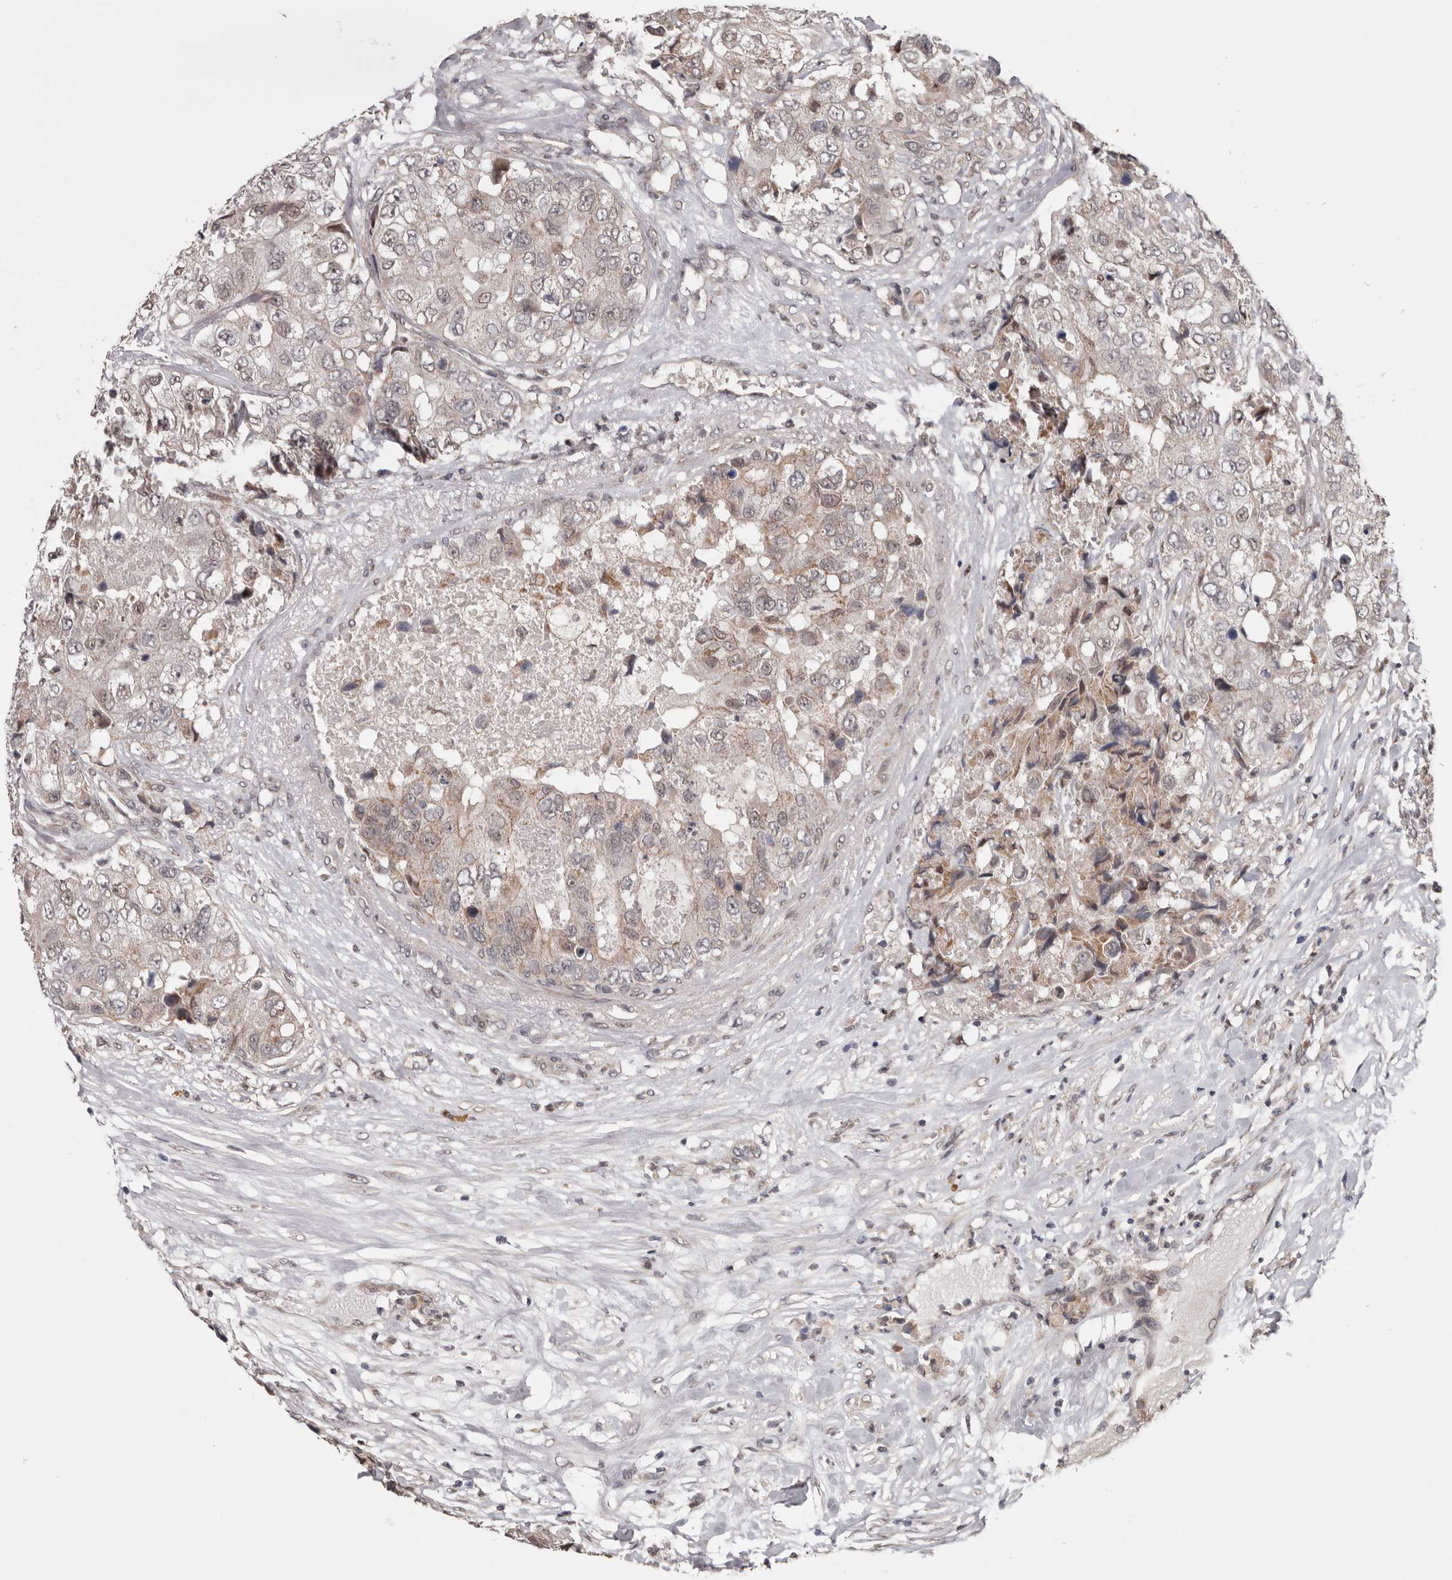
{"staining": {"intensity": "weak", "quantity": "25%-75%", "location": "cytoplasmic/membranous"}, "tissue": "breast cancer", "cell_type": "Tumor cells", "image_type": "cancer", "snomed": [{"axis": "morphology", "description": "Duct carcinoma"}, {"axis": "topography", "description": "Breast"}], "caption": "An immunohistochemistry micrograph of tumor tissue is shown. Protein staining in brown highlights weak cytoplasmic/membranous positivity in breast cancer within tumor cells.", "gene": "MOGAT2", "patient": {"sex": "female", "age": 62}}